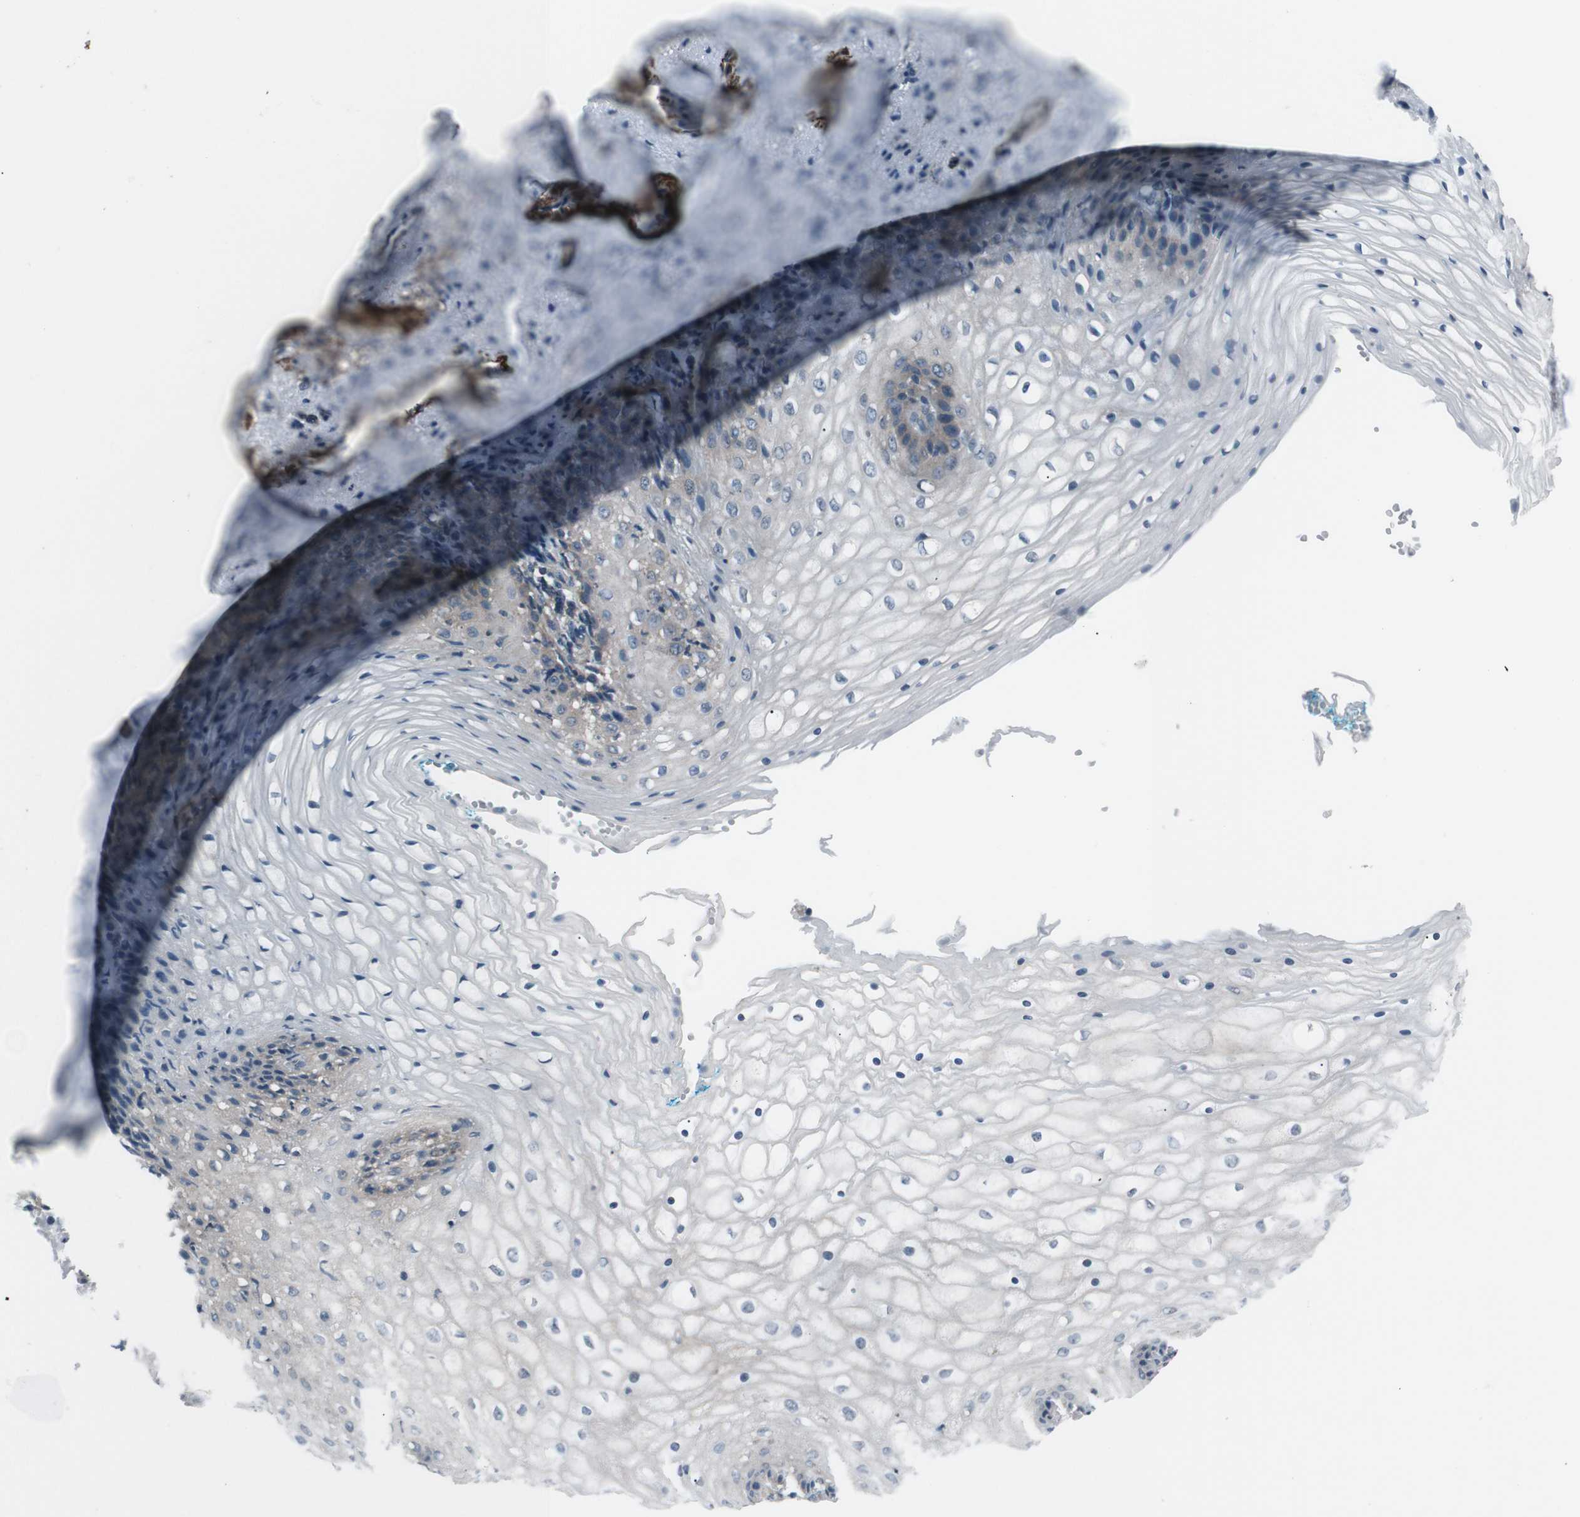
{"staining": {"intensity": "negative", "quantity": "none", "location": "none"}, "tissue": "vagina", "cell_type": "Squamous epithelial cells", "image_type": "normal", "snomed": [{"axis": "morphology", "description": "Normal tissue, NOS"}, {"axis": "topography", "description": "Vagina"}], "caption": "This is a histopathology image of immunohistochemistry (IHC) staining of unremarkable vagina, which shows no positivity in squamous epithelial cells.", "gene": "PDLIM5", "patient": {"sex": "female", "age": 34}}